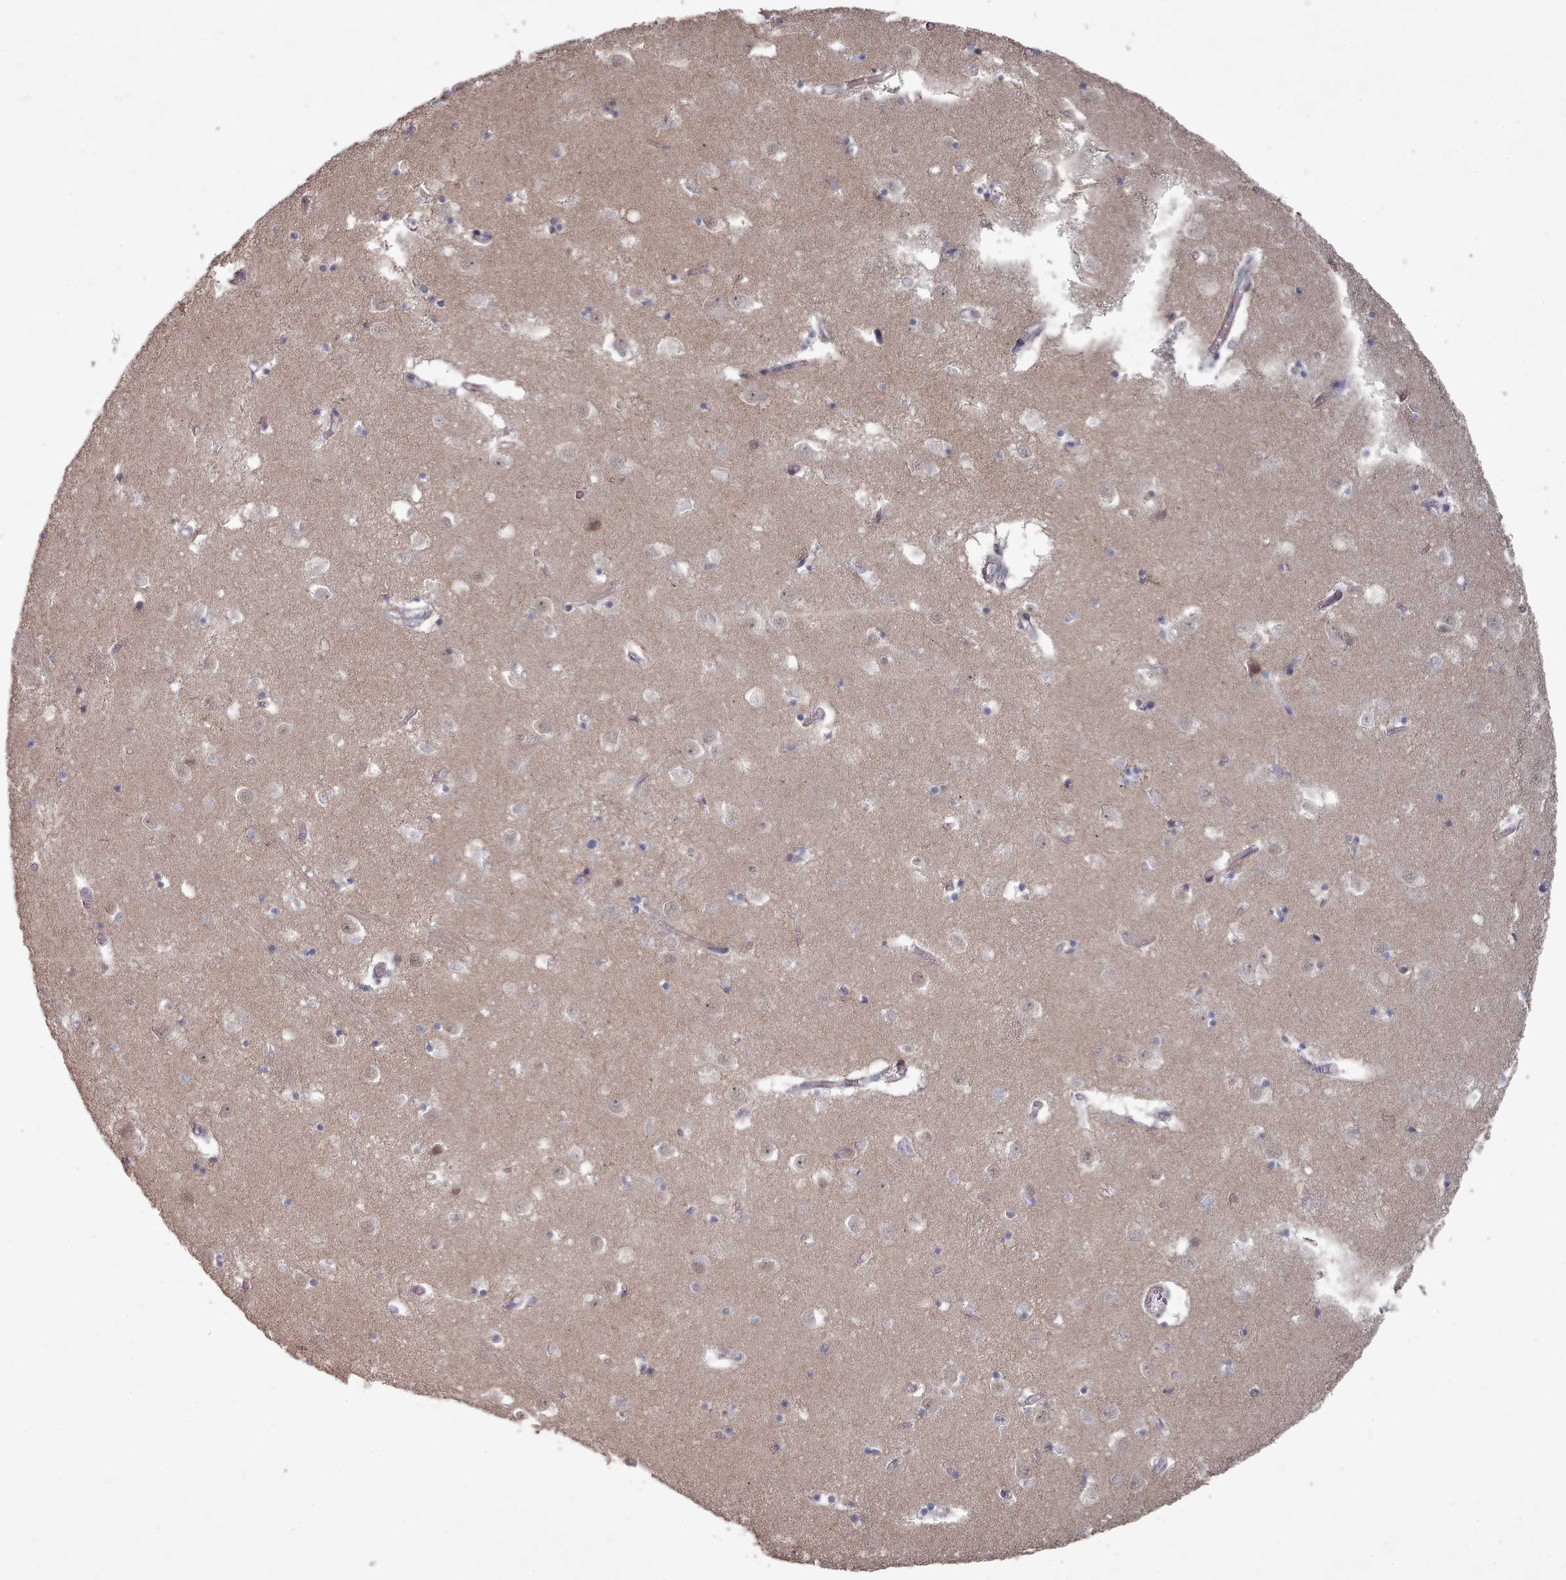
{"staining": {"intensity": "negative", "quantity": "none", "location": "none"}, "tissue": "caudate", "cell_type": "Glial cells", "image_type": "normal", "snomed": [{"axis": "morphology", "description": "Normal tissue, NOS"}, {"axis": "topography", "description": "Lateral ventricle wall"}], "caption": "DAB immunohistochemical staining of benign human caudate reveals no significant staining in glial cells.", "gene": "CPSF4", "patient": {"sex": "male", "age": 70}}